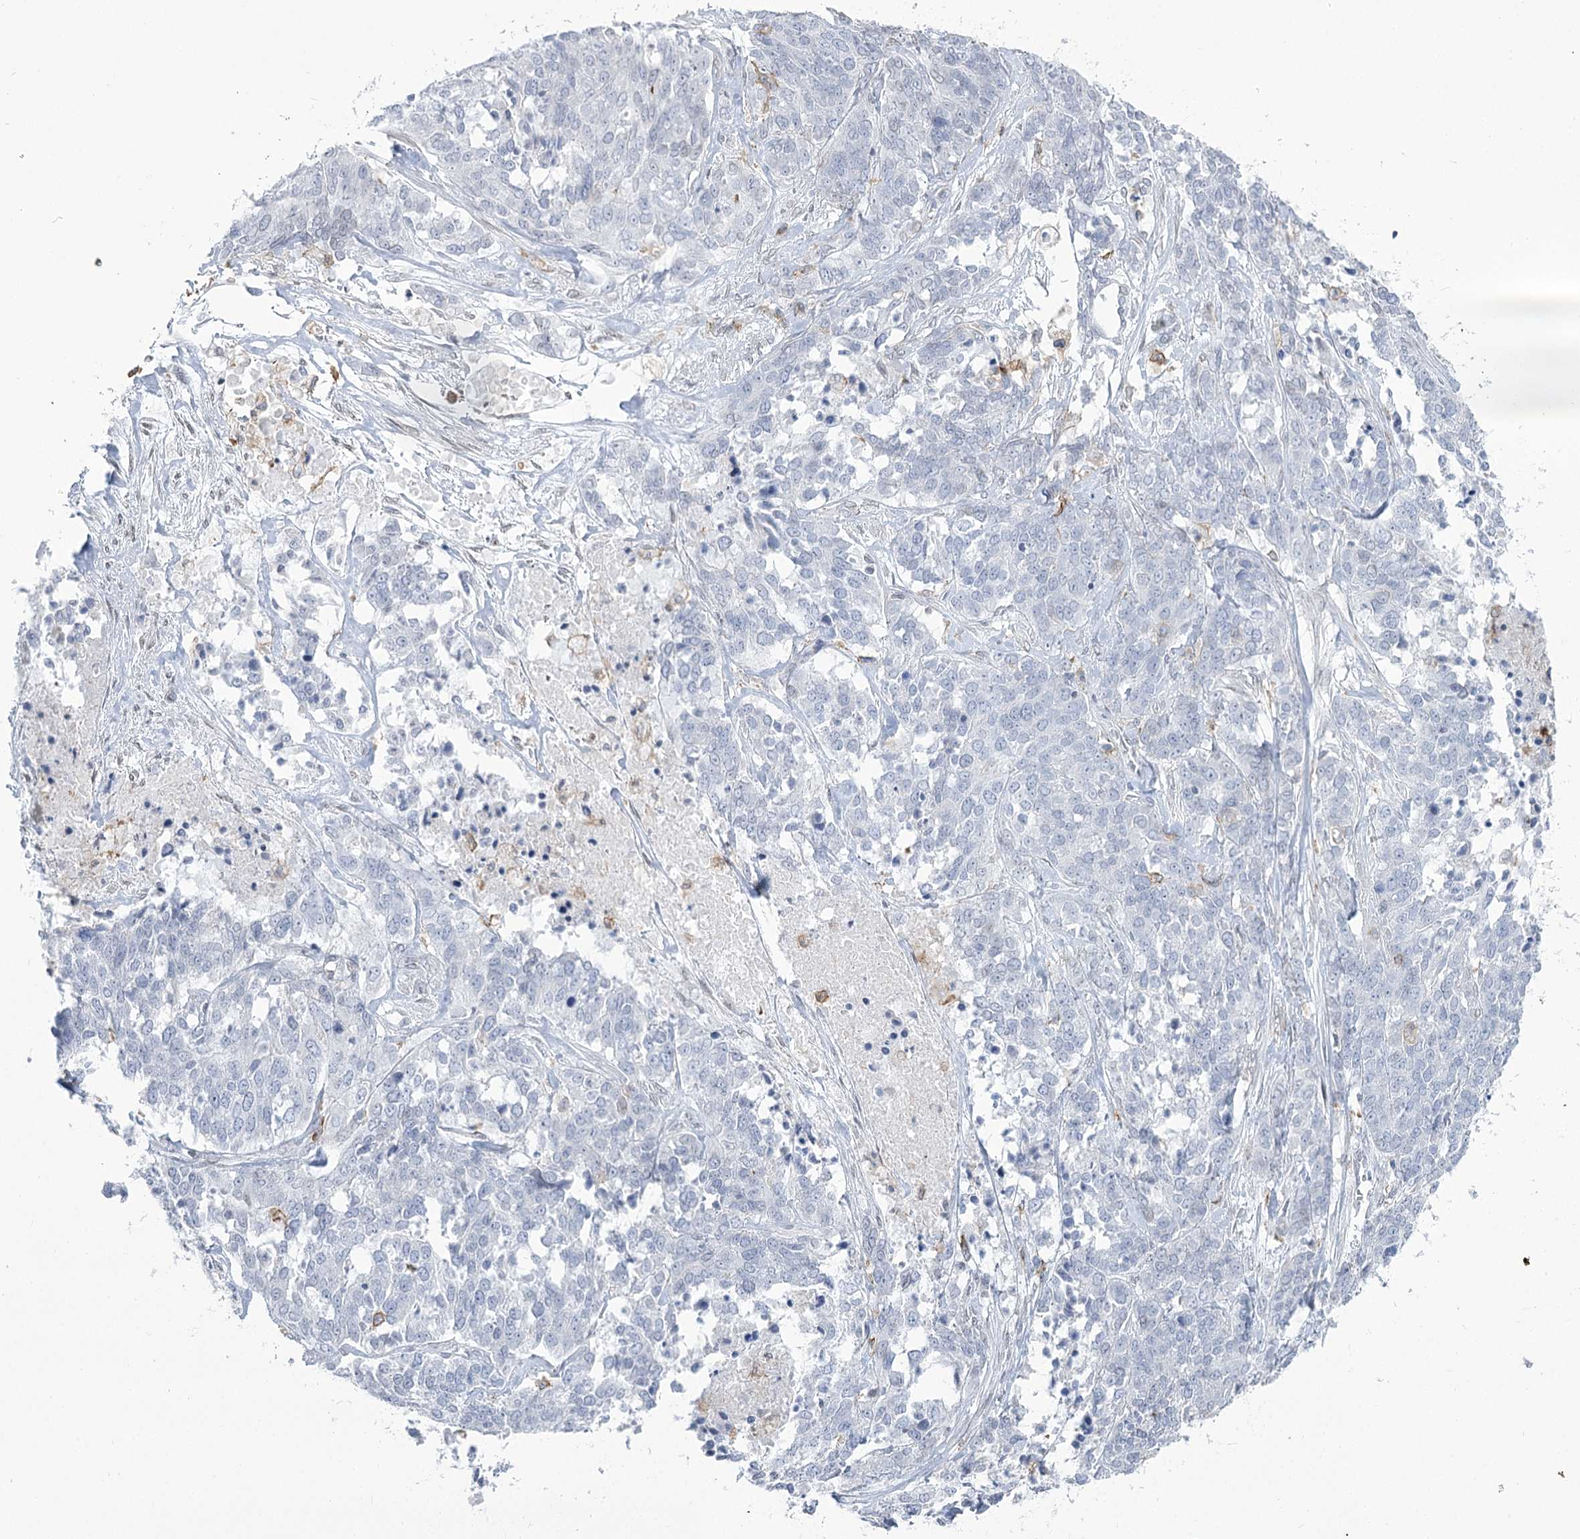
{"staining": {"intensity": "negative", "quantity": "none", "location": "none"}, "tissue": "ovarian cancer", "cell_type": "Tumor cells", "image_type": "cancer", "snomed": [{"axis": "morphology", "description": "Cystadenocarcinoma, serous, NOS"}, {"axis": "topography", "description": "Ovary"}], "caption": "The immunohistochemistry histopathology image has no significant positivity in tumor cells of ovarian cancer tissue.", "gene": "C11orf1", "patient": {"sex": "female", "age": 44}}